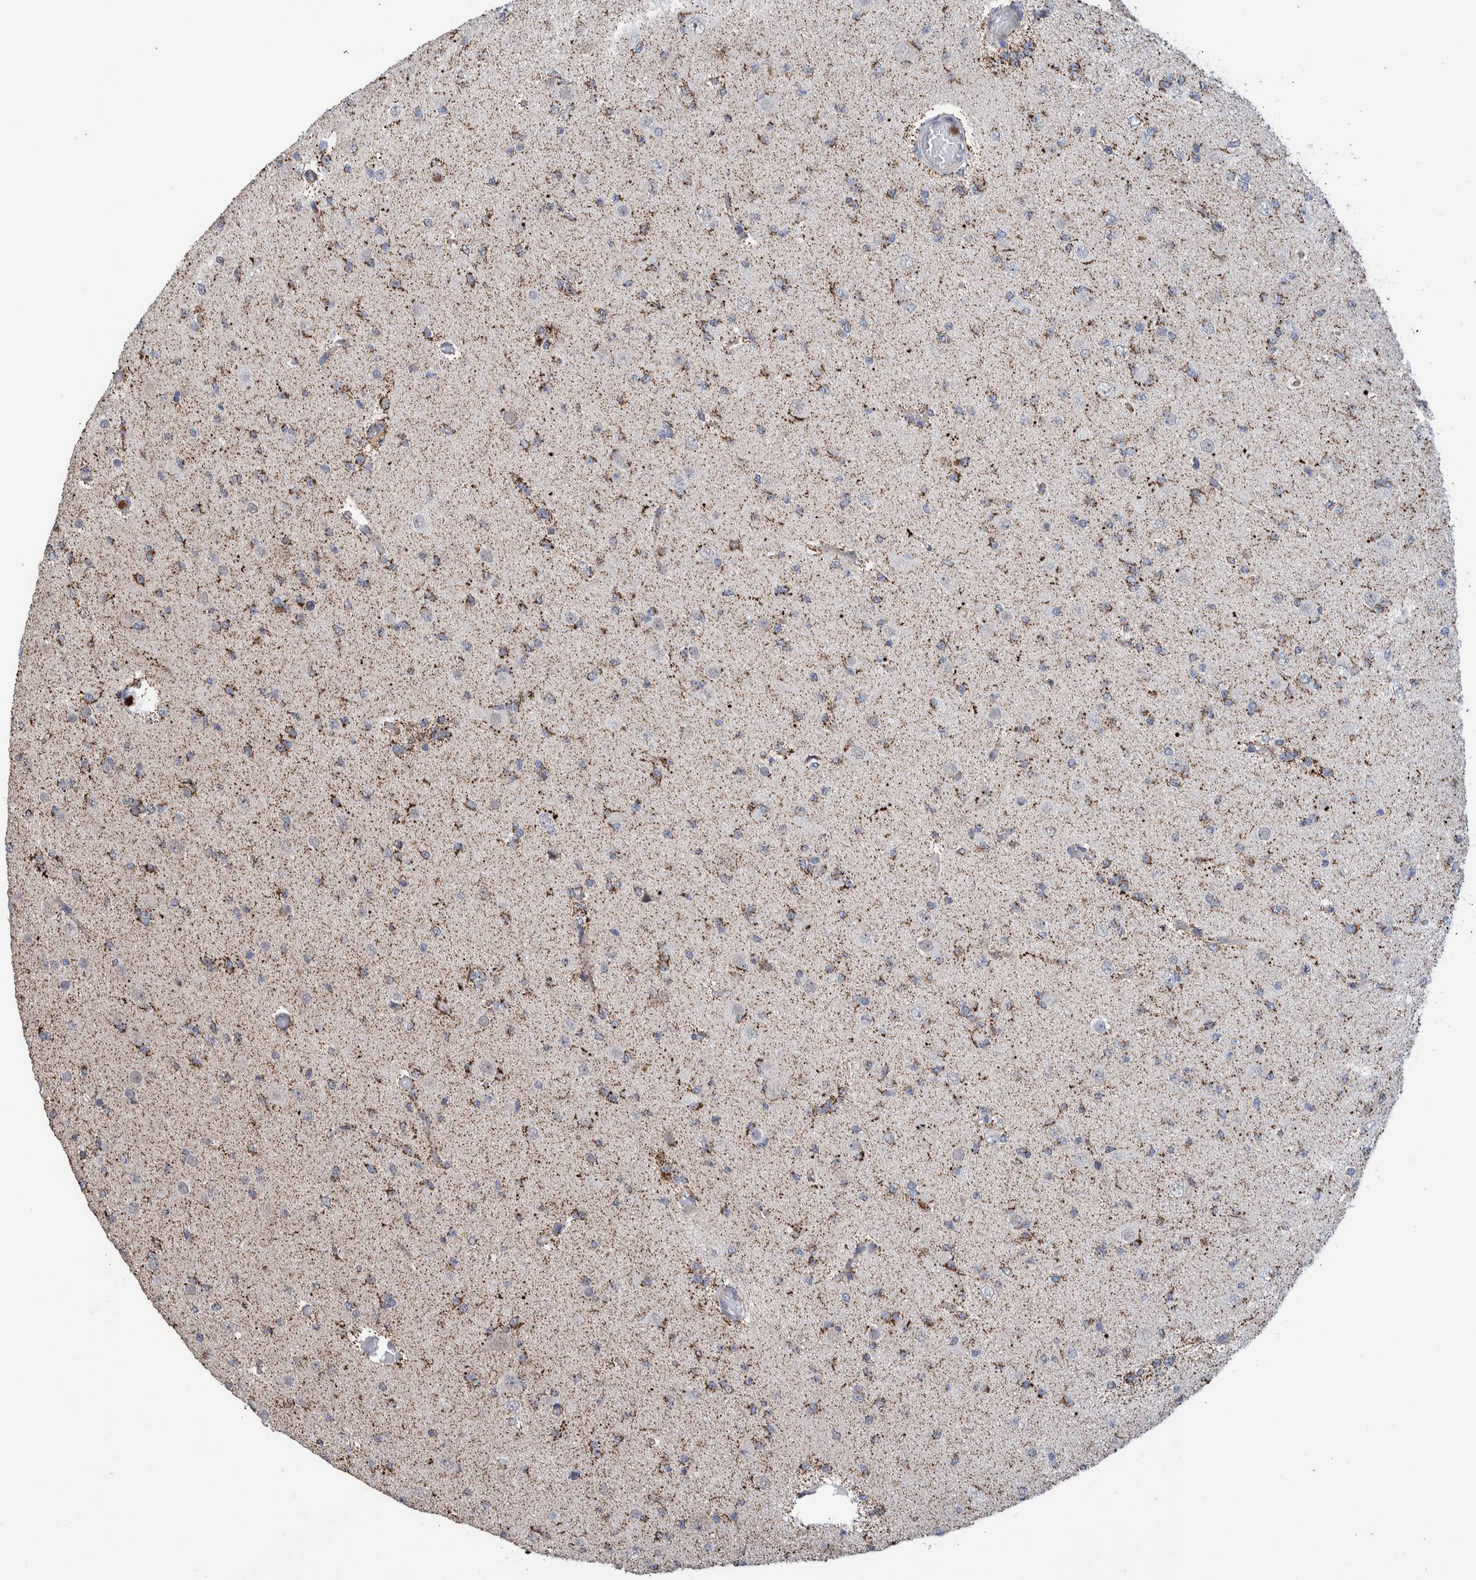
{"staining": {"intensity": "moderate", "quantity": "<25%", "location": "cytoplasmic/membranous"}, "tissue": "glioma", "cell_type": "Tumor cells", "image_type": "cancer", "snomed": [{"axis": "morphology", "description": "Glioma, malignant, Low grade"}, {"axis": "topography", "description": "Brain"}], "caption": "This image shows malignant glioma (low-grade) stained with immunohistochemistry to label a protein in brown. The cytoplasmic/membranous of tumor cells show moderate positivity for the protein. Nuclei are counter-stained blue.", "gene": "DECR1", "patient": {"sex": "female", "age": 22}}